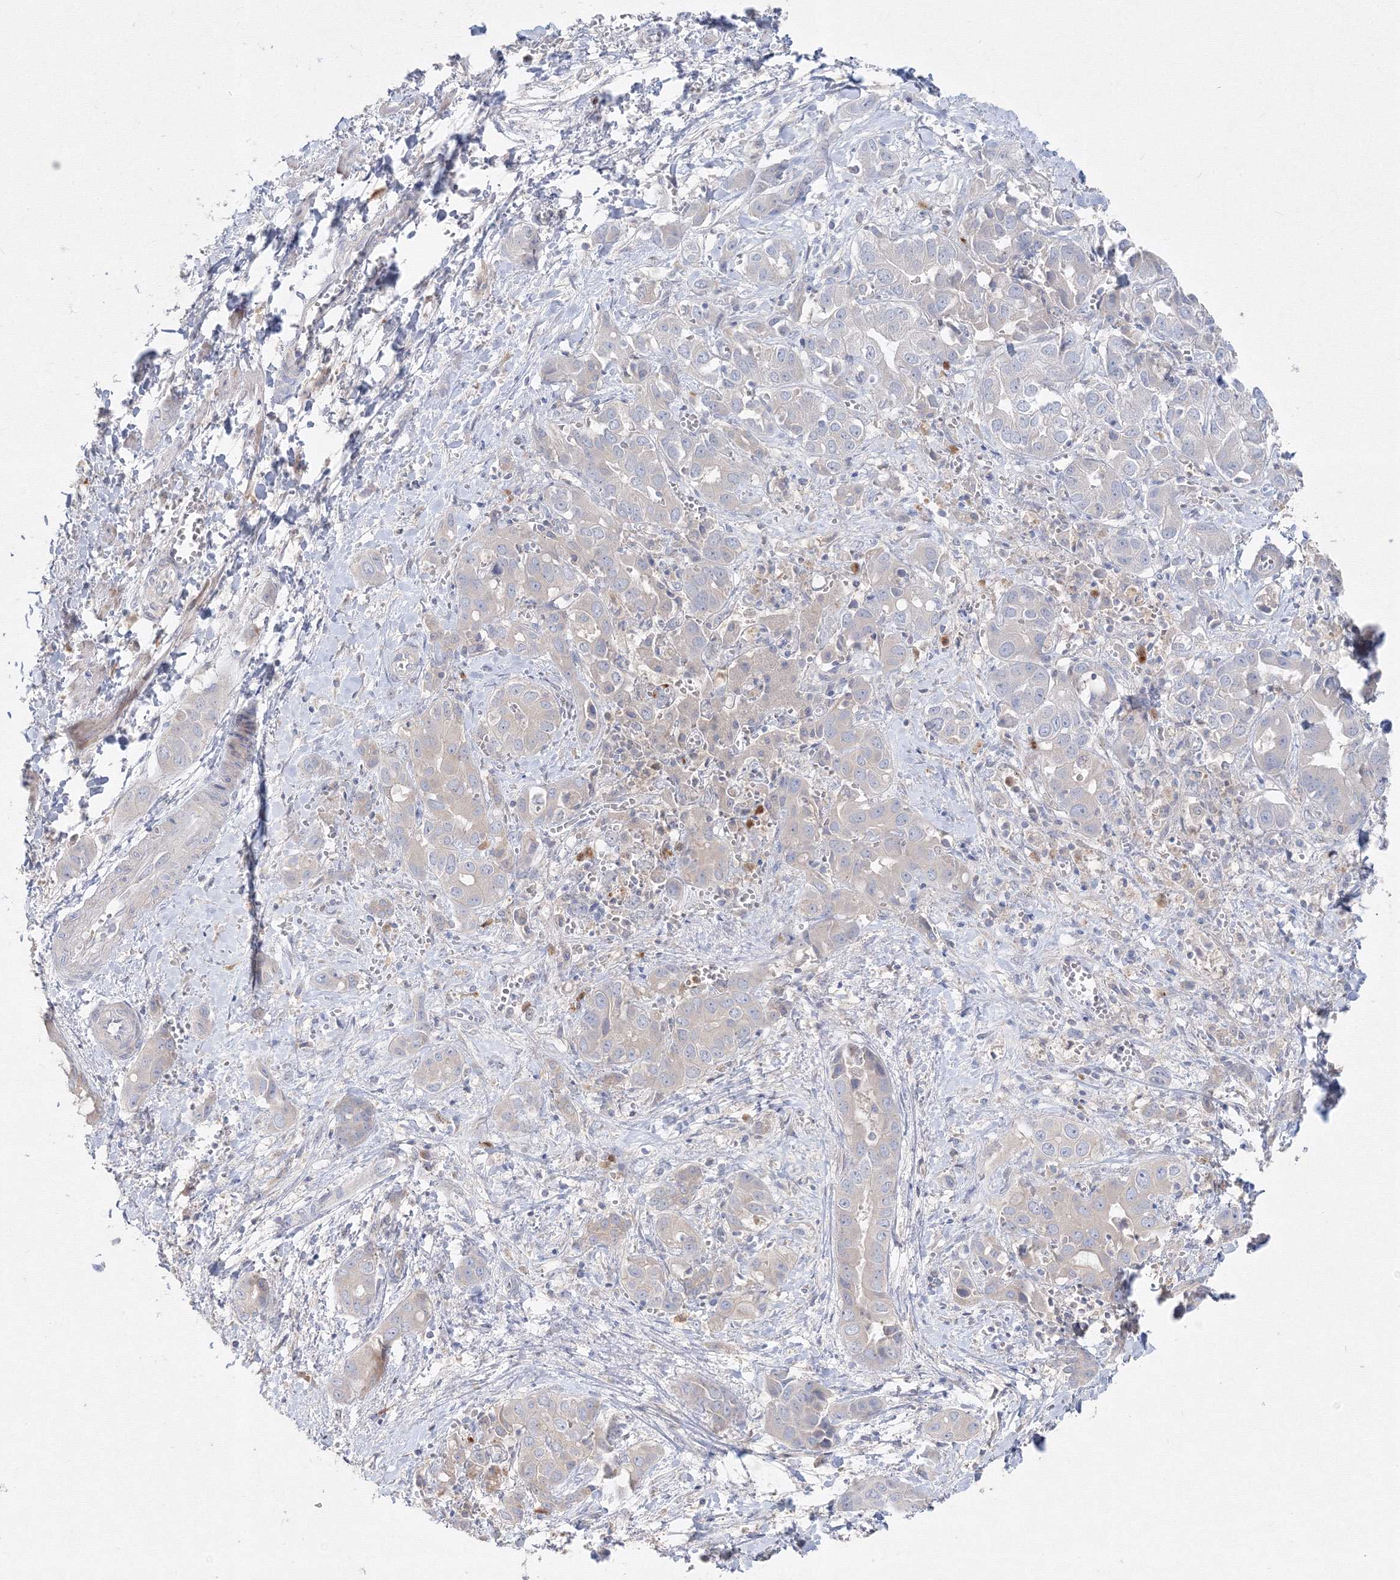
{"staining": {"intensity": "negative", "quantity": "none", "location": "none"}, "tissue": "liver cancer", "cell_type": "Tumor cells", "image_type": "cancer", "snomed": [{"axis": "morphology", "description": "Cholangiocarcinoma"}, {"axis": "topography", "description": "Liver"}], "caption": "IHC of human liver cancer shows no expression in tumor cells.", "gene": "FBXL8", "patient": {"sex": "female", "age": 52}}